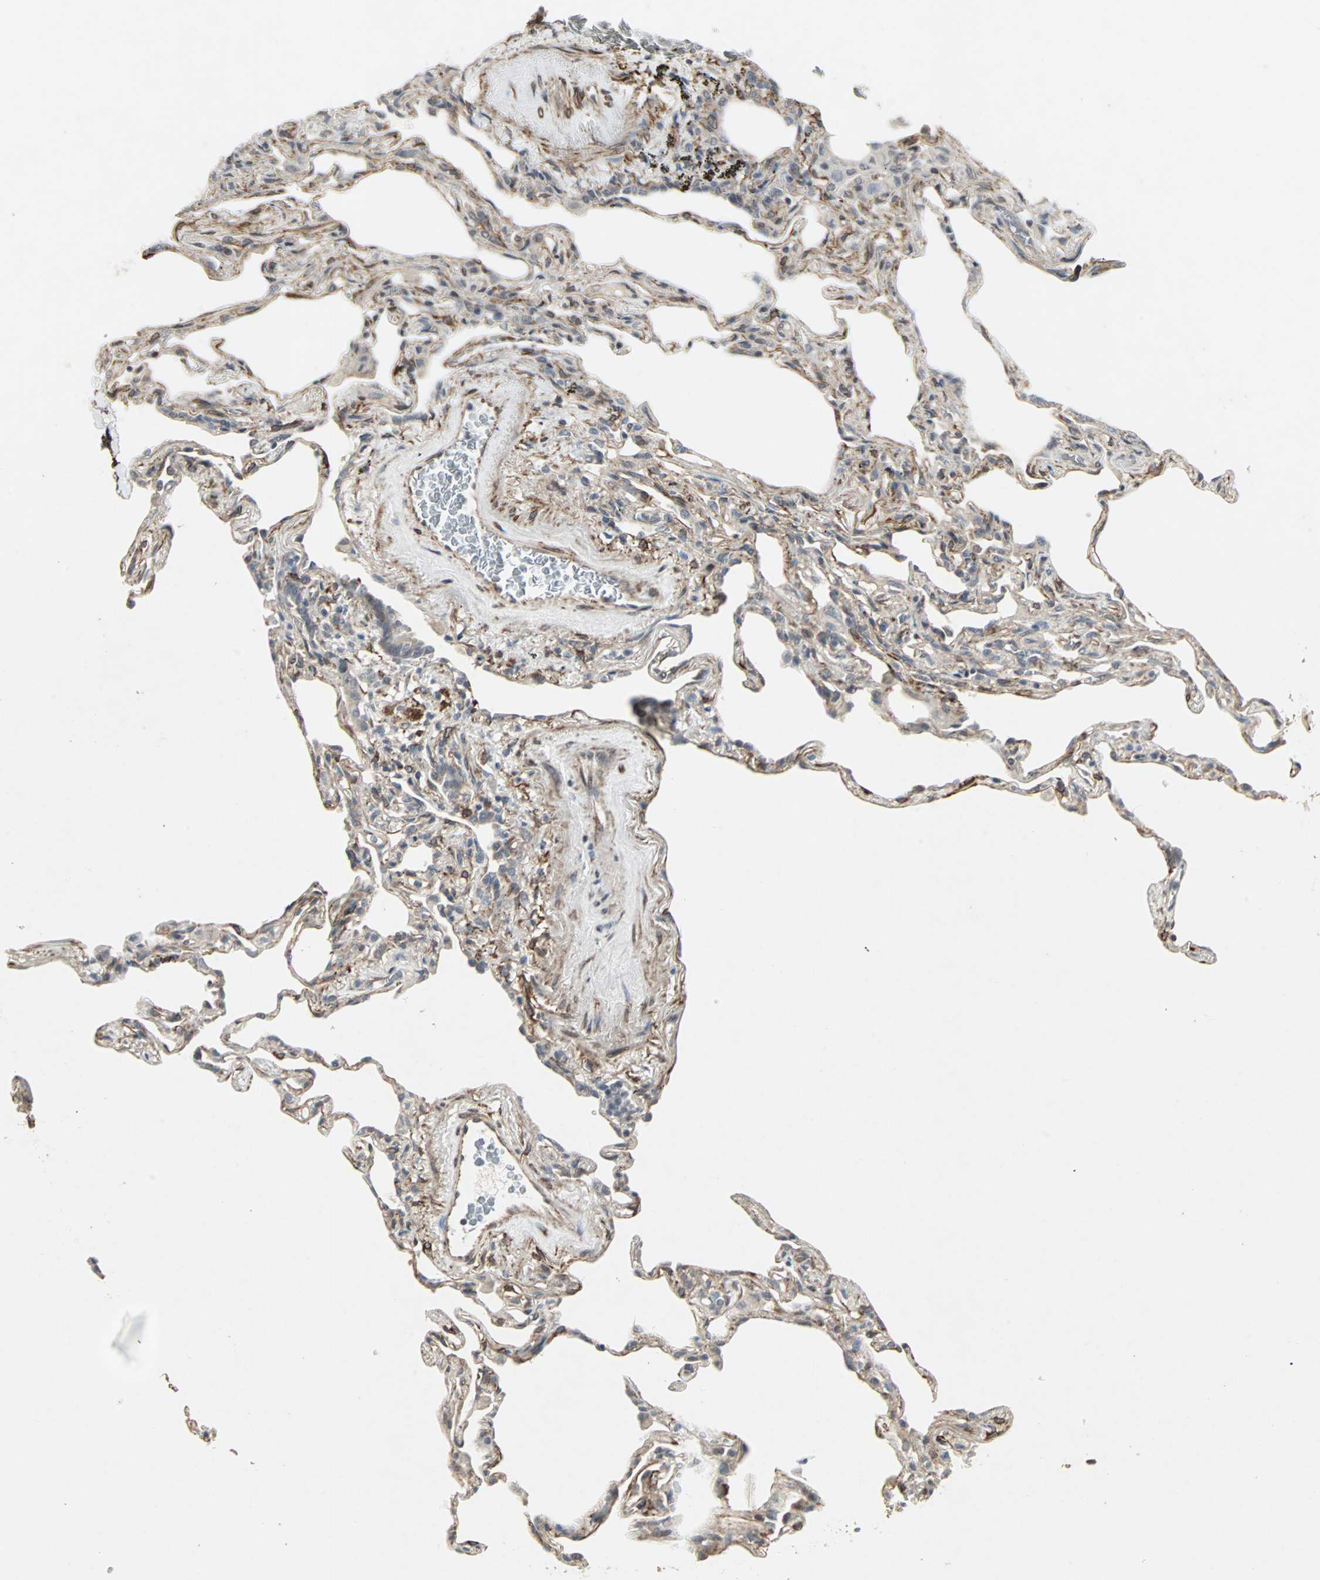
{"staining": {"intensity": "moderate", "quantity": "<25%", "location": "cytoplasmic/membranous"}, "tissue": "lung", "cell_type": "Alveolar cells", "image_type": "normal", "snomed": [{"axis": "morphology", "description": "Normal tissue, NOS"}, {"axis": "morphology", "description": "Inflammation, NOS"}, {"axis": "topography", "description": "Lung"}], "caption": "About <25% of alveolar cells in unremarkable lung display moderate cytoplasmic/membranous protein positivity as visualized by brown immunohistochemical staining.", "gene": "TRPV4", "patient": {"sex": "male", "age": 69}}